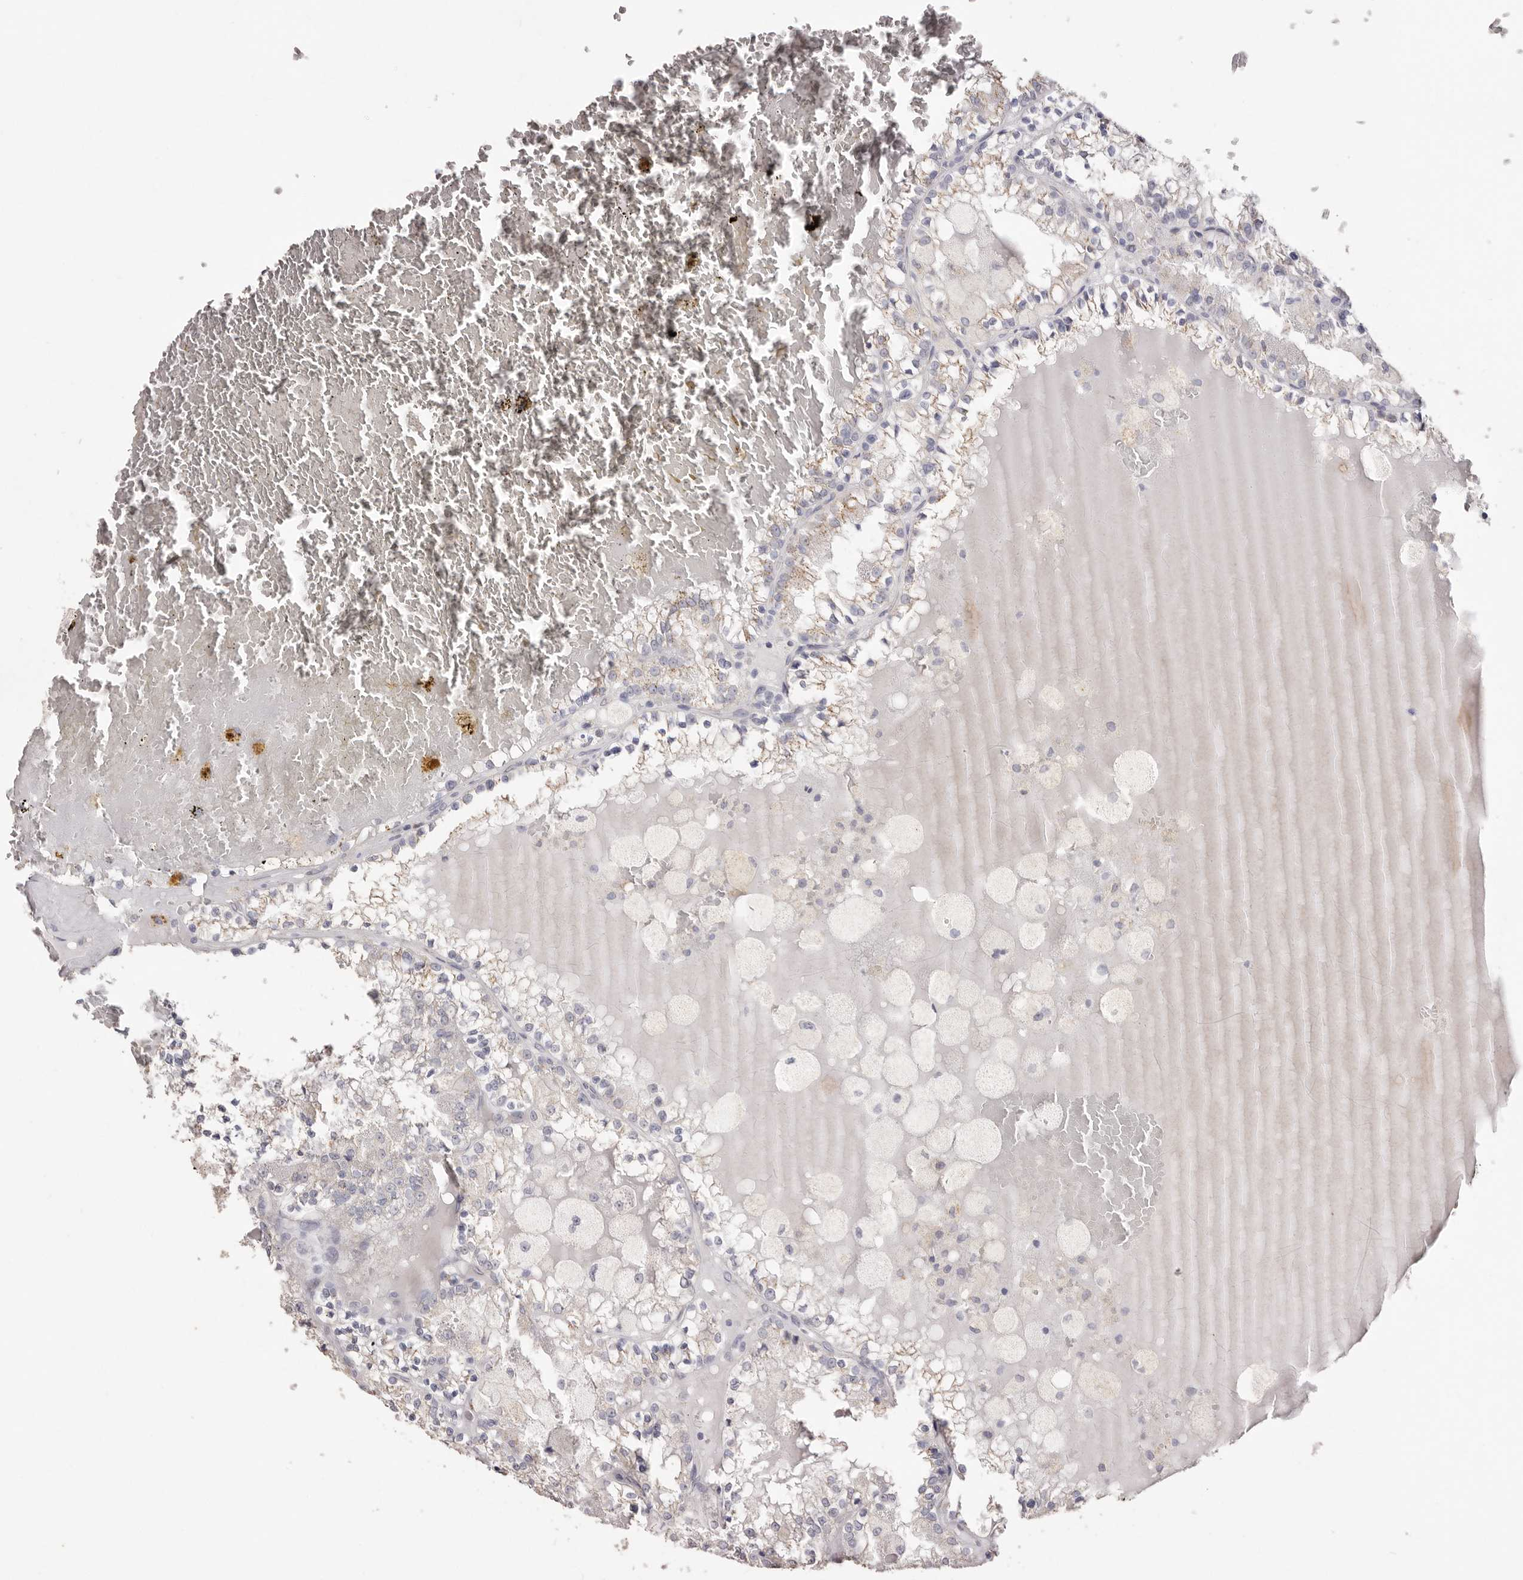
{"staining": {"intensity": "weak", "quantity": "<25%", "location": "cytoplasmic/membranous"}, "tissue": "renal cancer", "cell_type": "Tumor cells", "image_type": "cancer", "snomed": [{"axis": "morphology", "description": "Adenocarcinoma, NOS"}, {"axis": "topography", "description": "Kidney"}], "caption": "Renal cancer (adenocarcinoma) was stained to show a protein in brown. There is no significant positivity in tumor cells. (Immunohistochemistry (ihc), brightfield microscopy, high magnification).", "gene": "LGALS7B", "patient": {"sex": "female", "age": 56}}